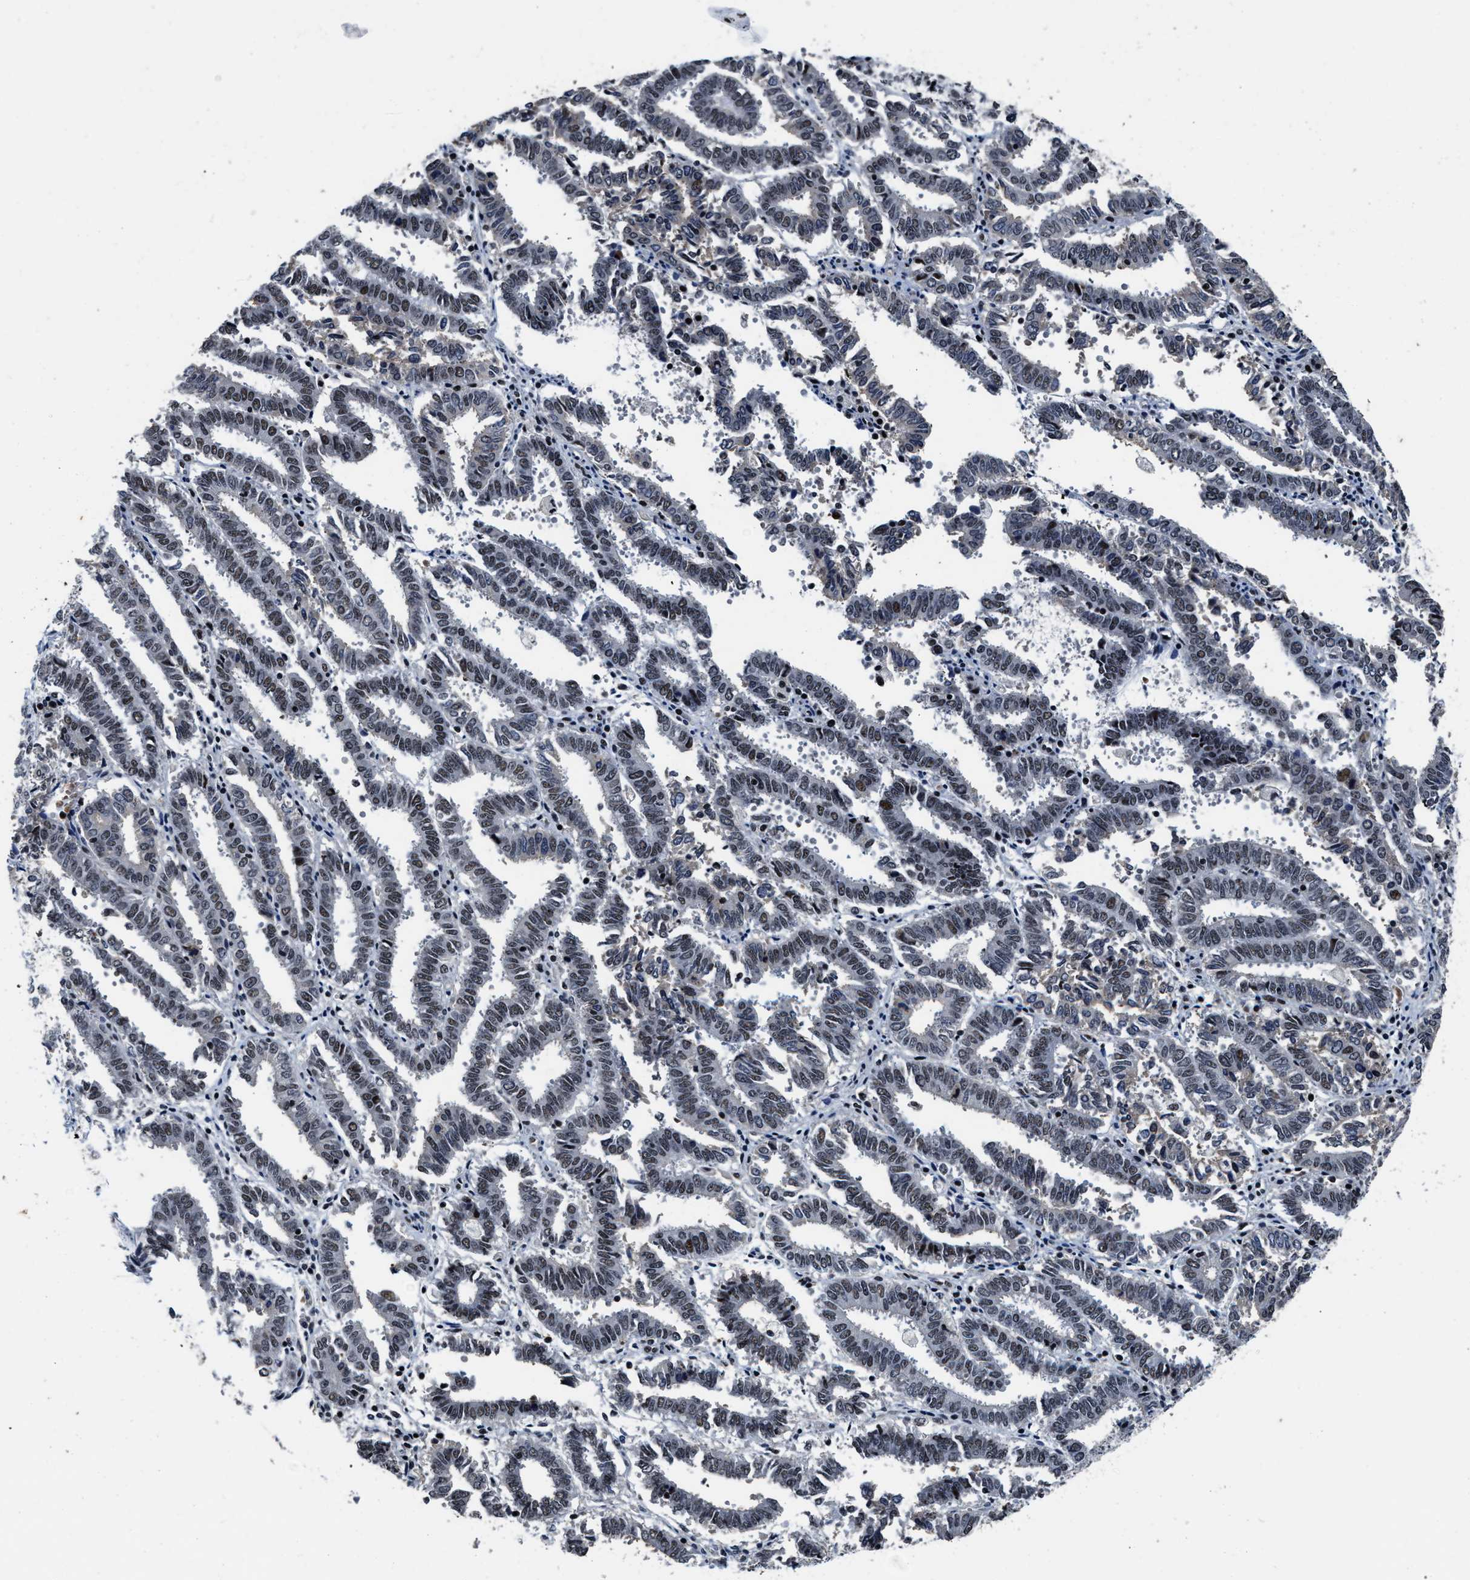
{"staining": {"intensity": "weak", "quantity": "25%-75%", "location": "nuclear"}, "tissue": "endometrial cancer", "cell_type": "Tumor cells", "image_type": "cancer", "snomed": [{"axis": "morphology", "description": "Adenocarcinoma, NOS"}, {"axis": "topography", "description": "Uterus"}], "caption": "A brown stain labels weak nuclear staining of a protein in endometrial cancer tumor cells.", "gene": "ZNF233", "patient": {"sex": "female", "age": 83}}